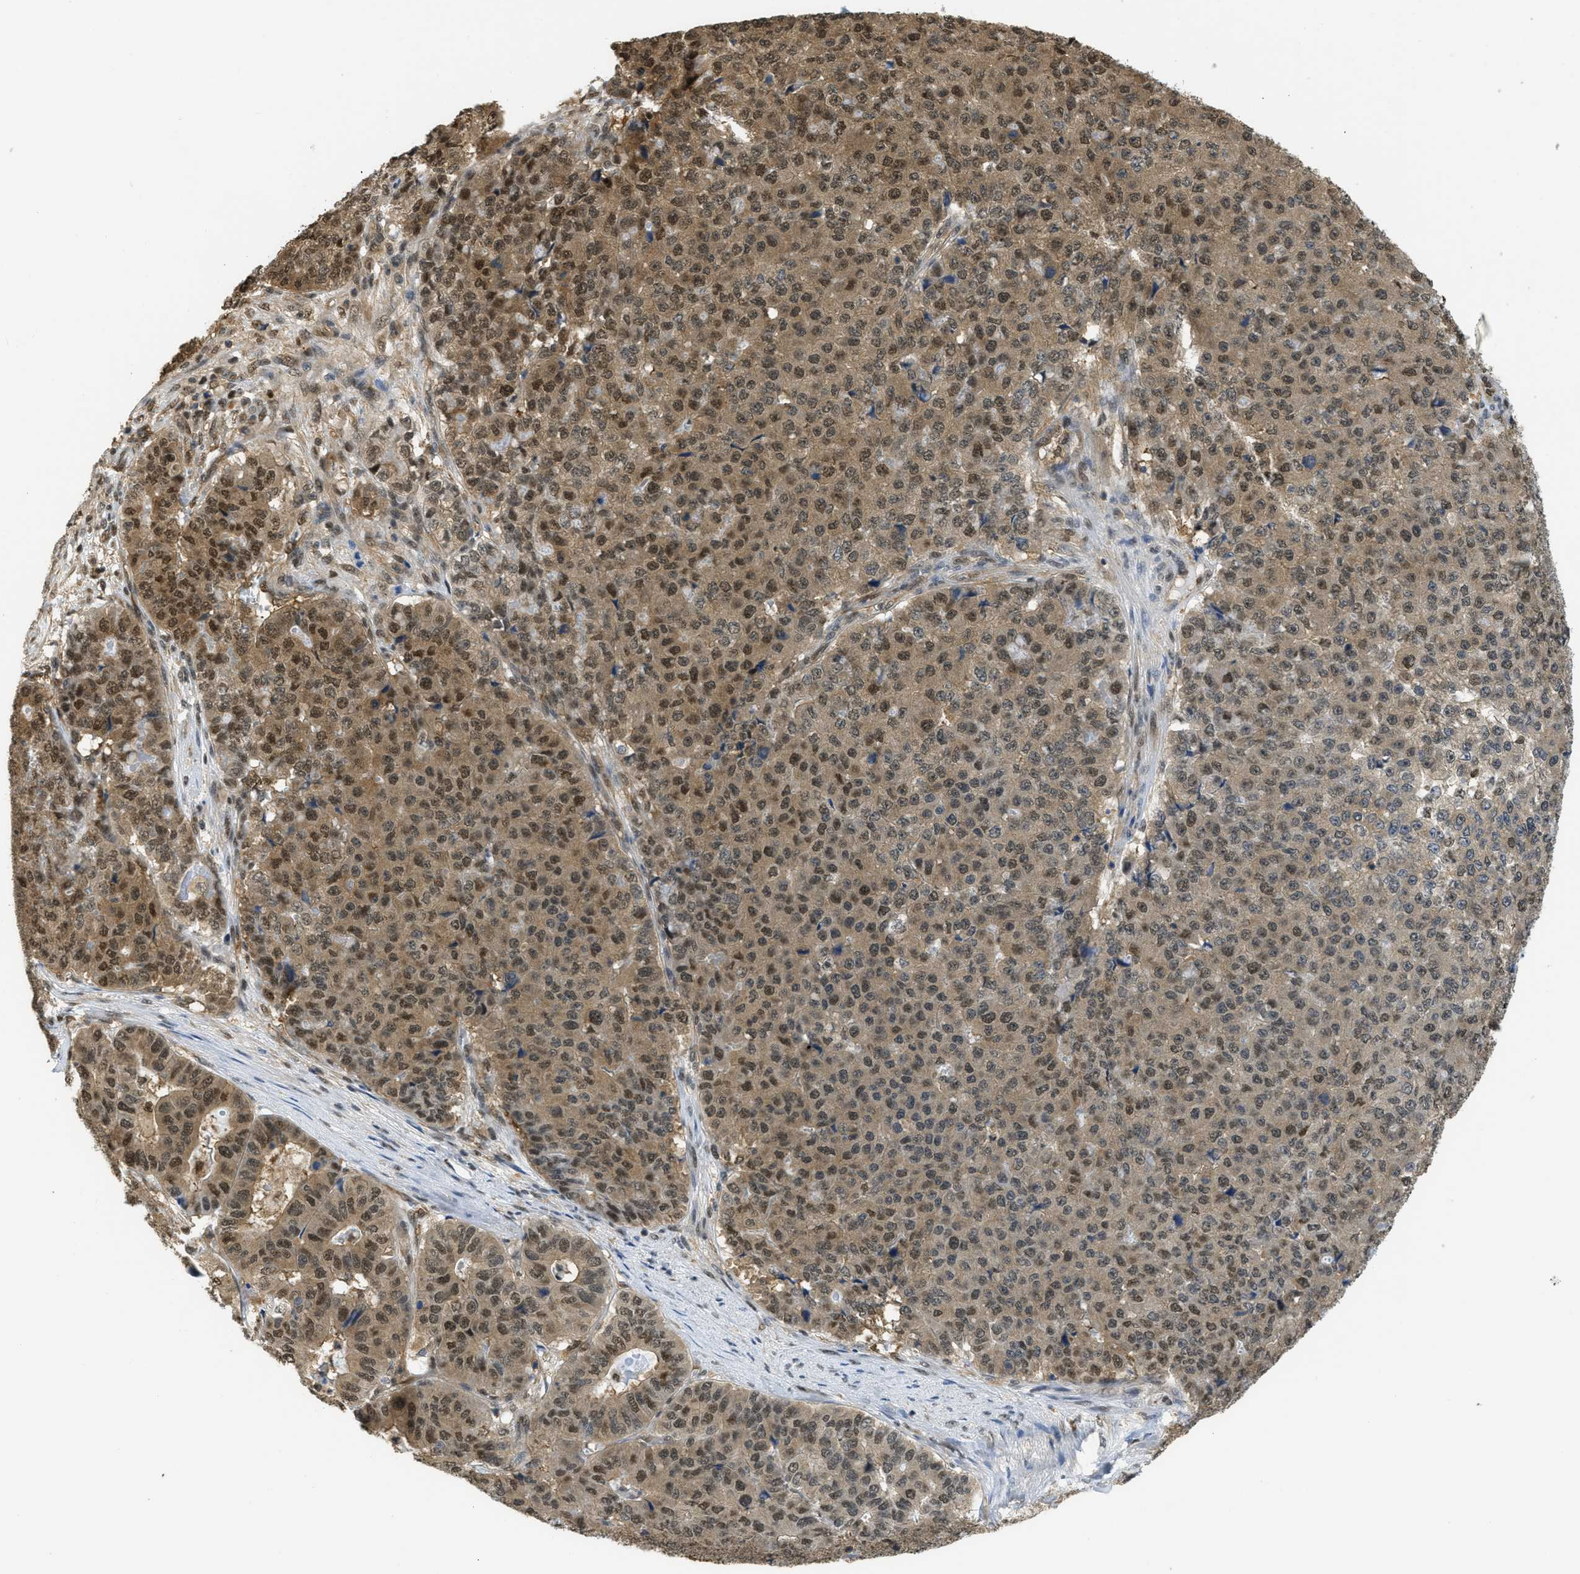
{"staining": {"intensity": "moderate", "quantity": ">75%", "location": "cytoplasmic/membranous,nuclear"}, "tissue": "pancreatic cancer", "cell_type": "Tumor cells", "image_type": "cancer", "snomed": [{"axis": "morphology", "description": "Adenocarcinoma, NOS"}, {"axis": "topography", "description": "Pancreas"}], "caption": "Adenocarcinoma (pancreatic) stained for a protein (brown) displays moderate cytoplasmic/membranous and nuclear positive expression in about >75% of tumor cells.", "gene": "PSMC5", "patient": {"sex": "male", "age": 50}}